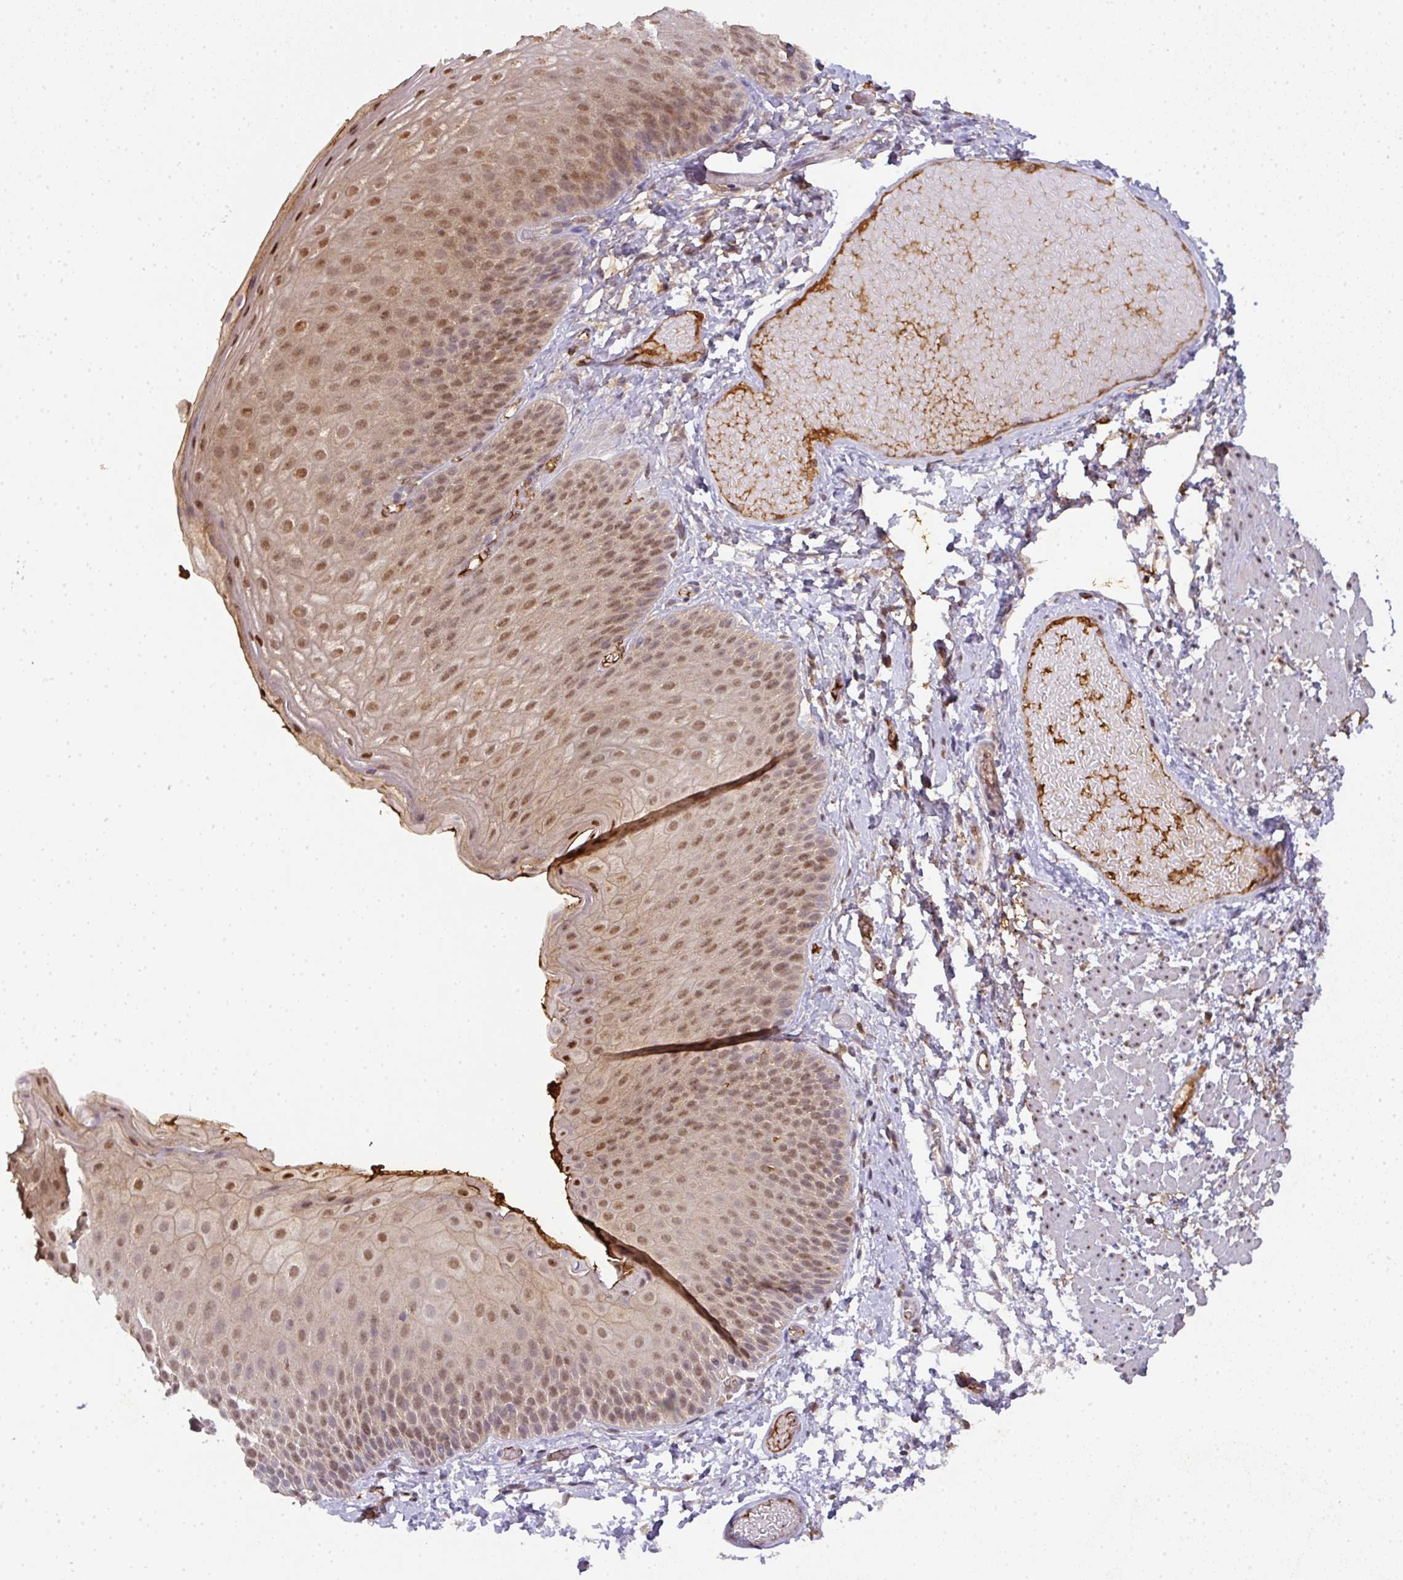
{"staining": {"intensity": "moderate", "quantity": "25%-75%", "location": "nuclear"}, "tissue": "skin", "cell_type": "Epidermal cells", "image_type": "normal", "snomed": [{"axis": "morphology", "description": "Normal tissue, NOS"}, {"axis": "topography", "description": "Anal"}], "caption": "Protein staining reveals moderate nuclear expression in approximately 25%-75% of epidermal cells in unremarkable skin.", "gene": "RANBP9", "patient": {"sex": "female", "age": 40}}